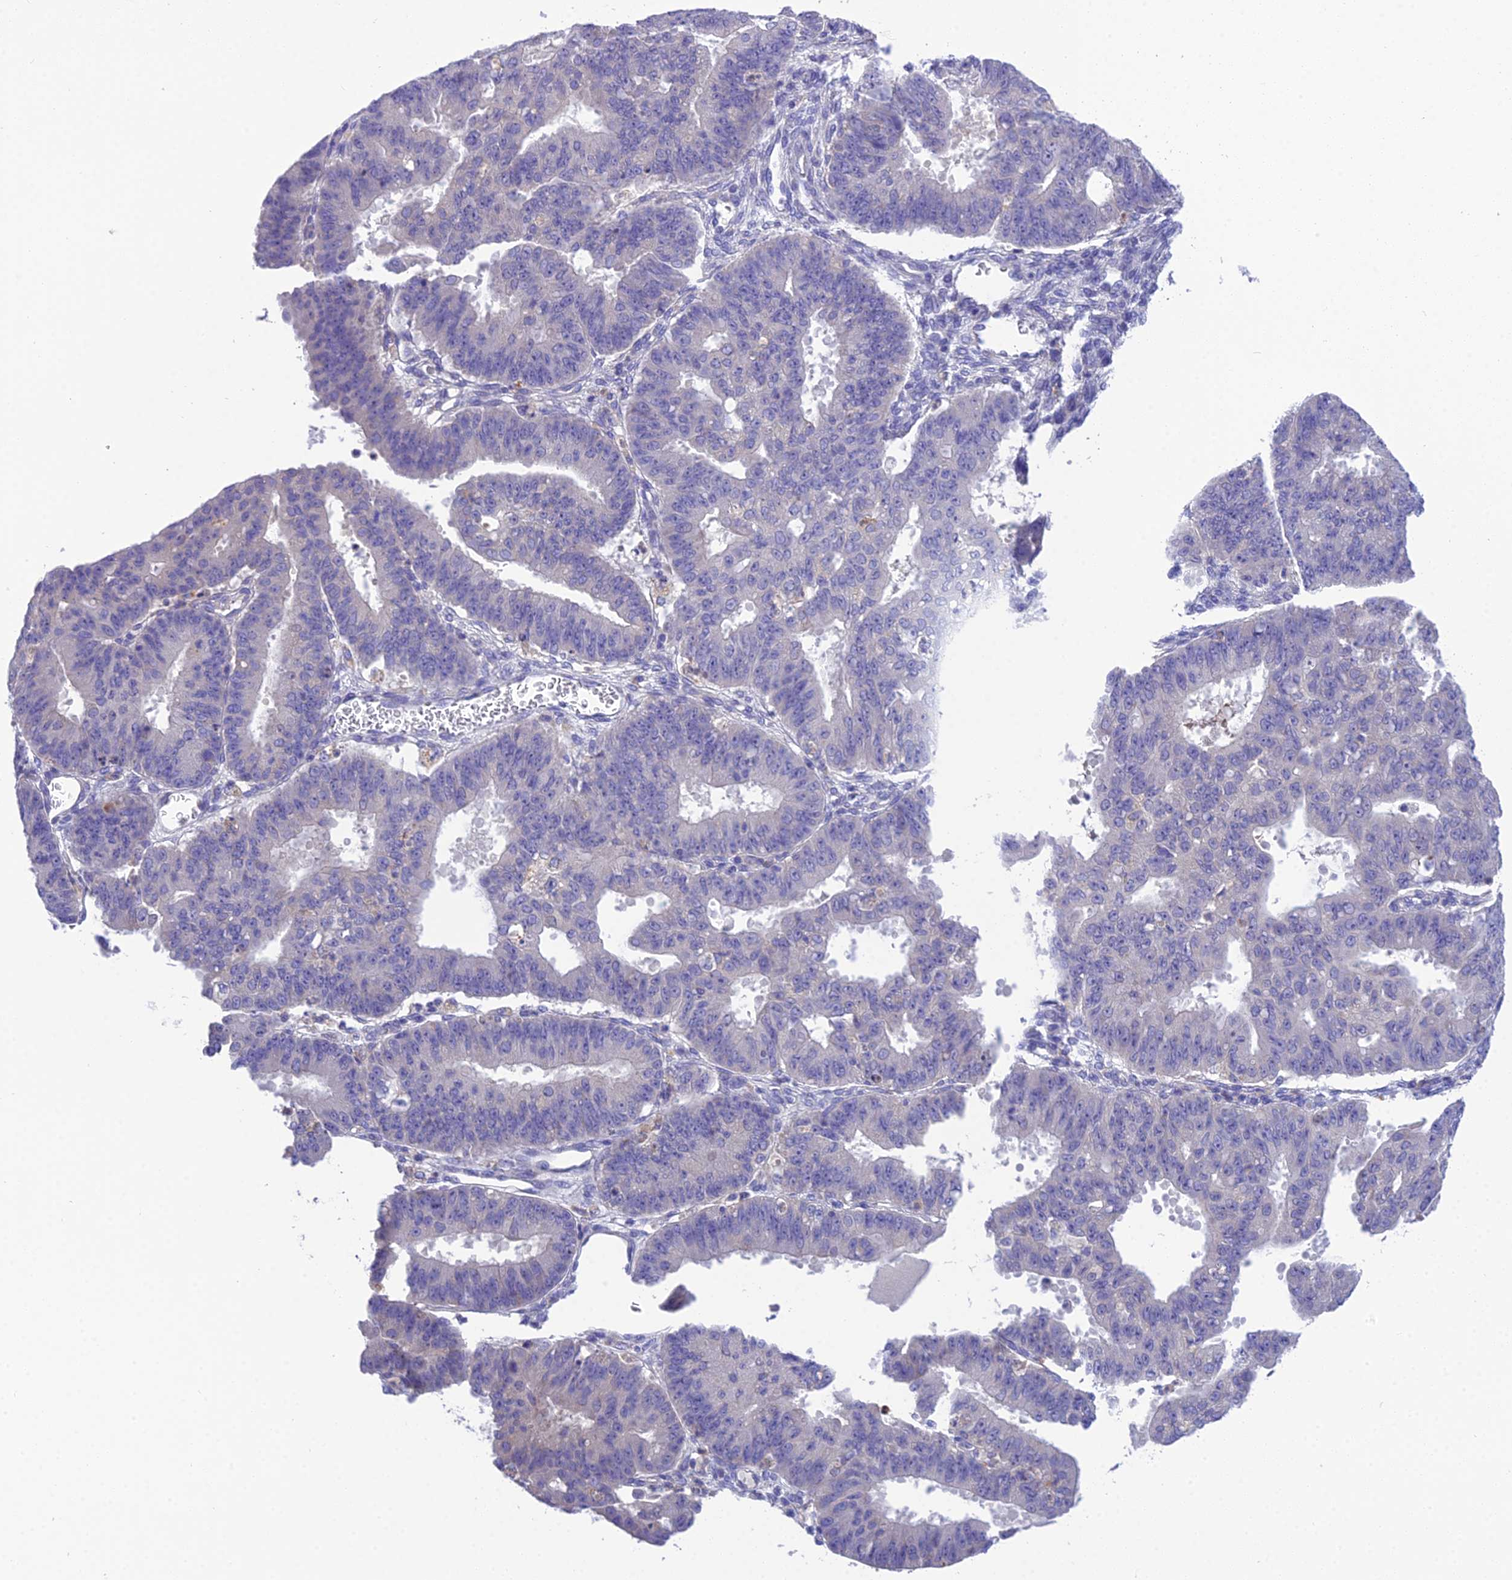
{"staining": {"intensity": "negative", "quantity": "none", "location": "none"}, "tissue": "ovarian cancer", "cell_type": "Tumor cells", "image_type": "cancer", "snomed": [{"axis": "morphology", "description": "Carcinoma, endometroid"}, {"axis": "topography", "description": "Appendix"}, {"axis": "topography", "description": "Ovary"}], "caption": "IHC histopathology image of ovarian cancer (endometroid carcinoma) stained for a protein (brown), which reveals no expression in tumor cells.", "gene": "KIAA0408", "patient": {"sex": "female", "age": 42}}